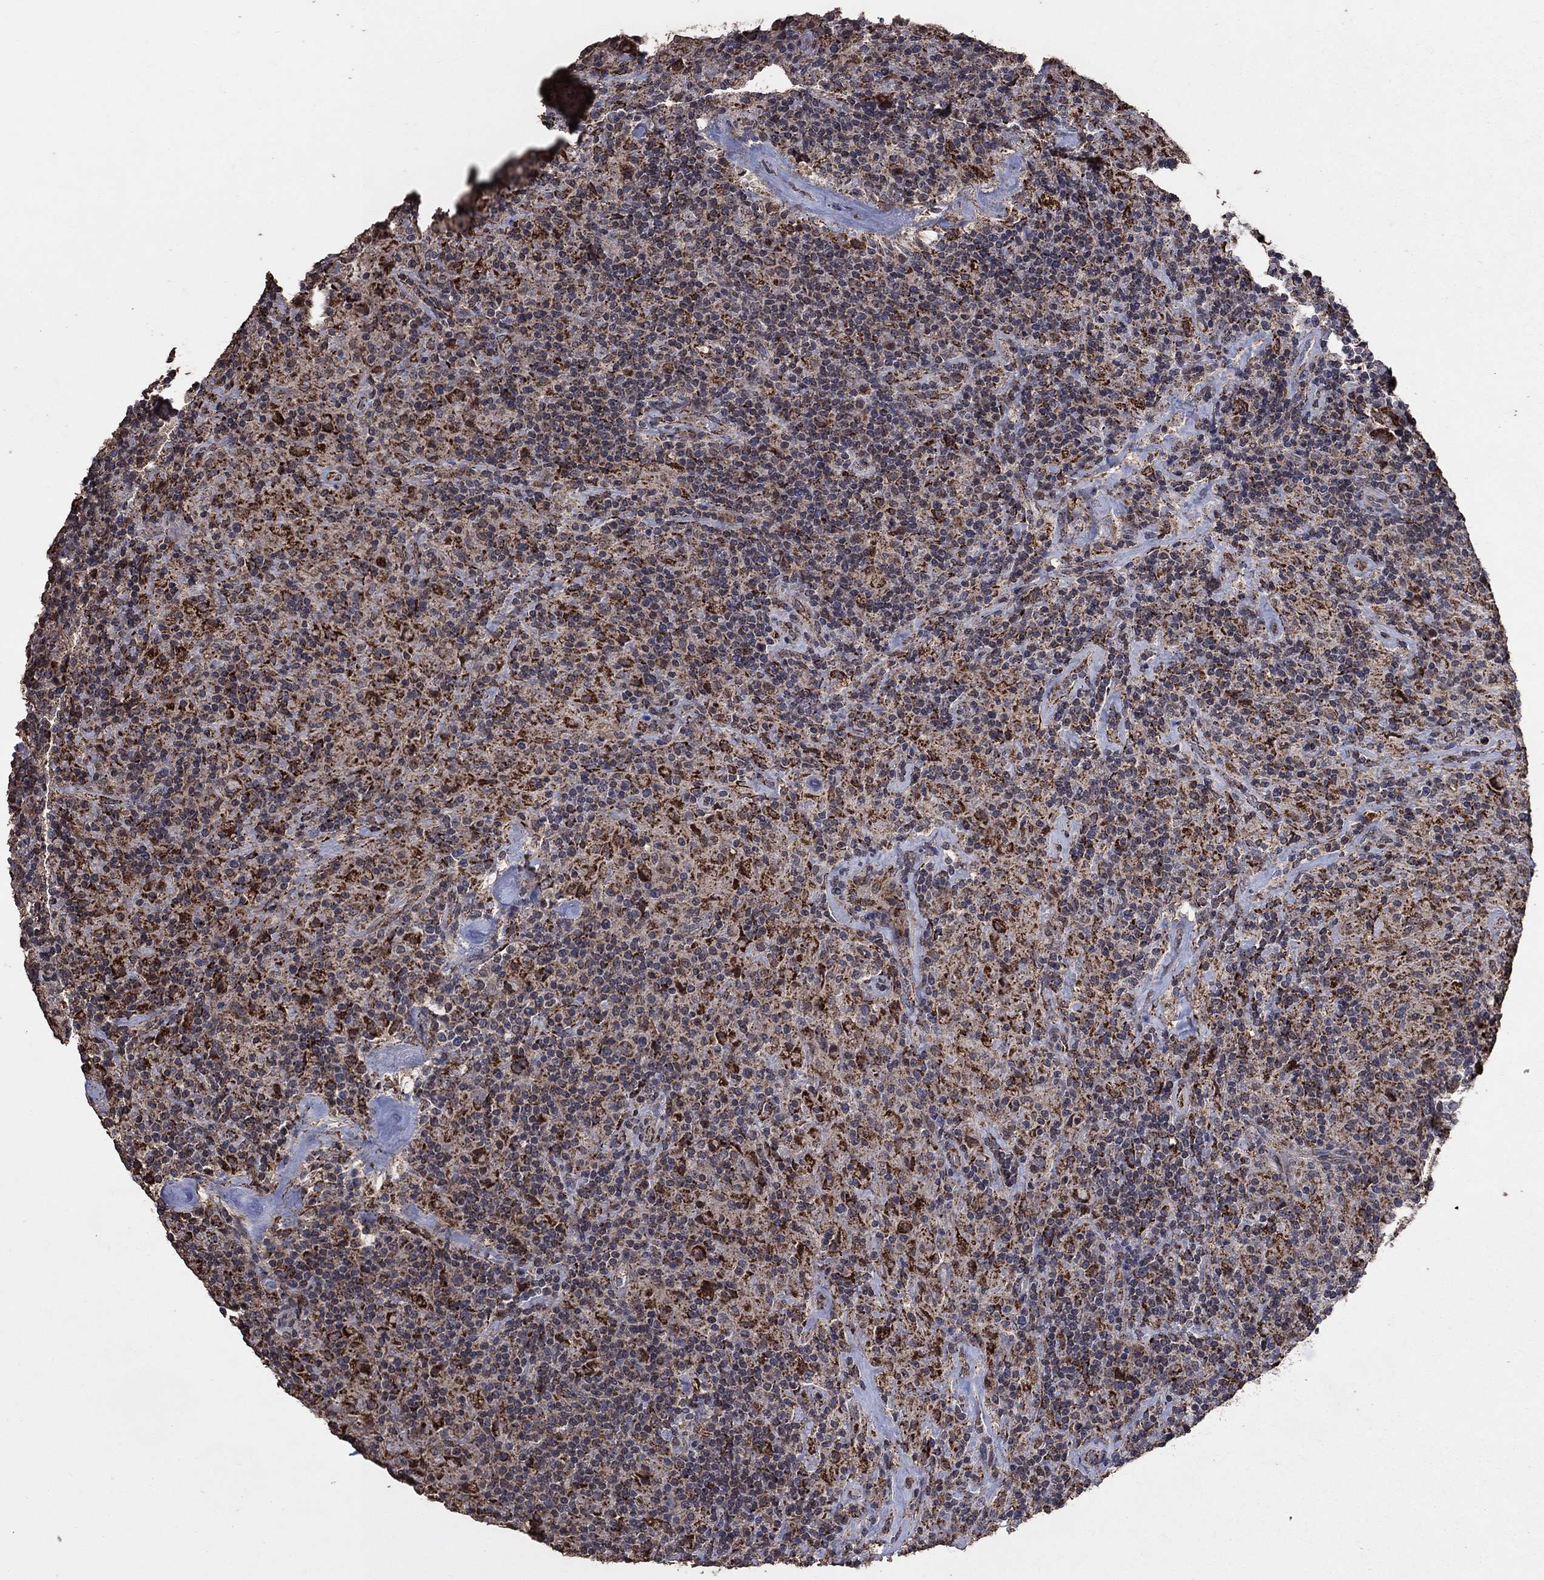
{"staining": {"intensity": "strong", "quantity": "<25%", "location": "cytoplasmic/membranous"}, "tissue": "lymphoma", "cell_type": "Tumor cells", "image_type": "cancer", "snomed": [{"axis": "morphology", "description": "Hodgkin's disease, NOS"}, {"axis": "topography", "description": "Lymph node"}], "caption": "Human Hodgkin's disease stained for a protein (brown) reveals strong cytoplasmic/membranous positive staining in about <25% of tumor cells.", "gene": "MRPS24", "patient": {"sex": "male", "age": 70}}